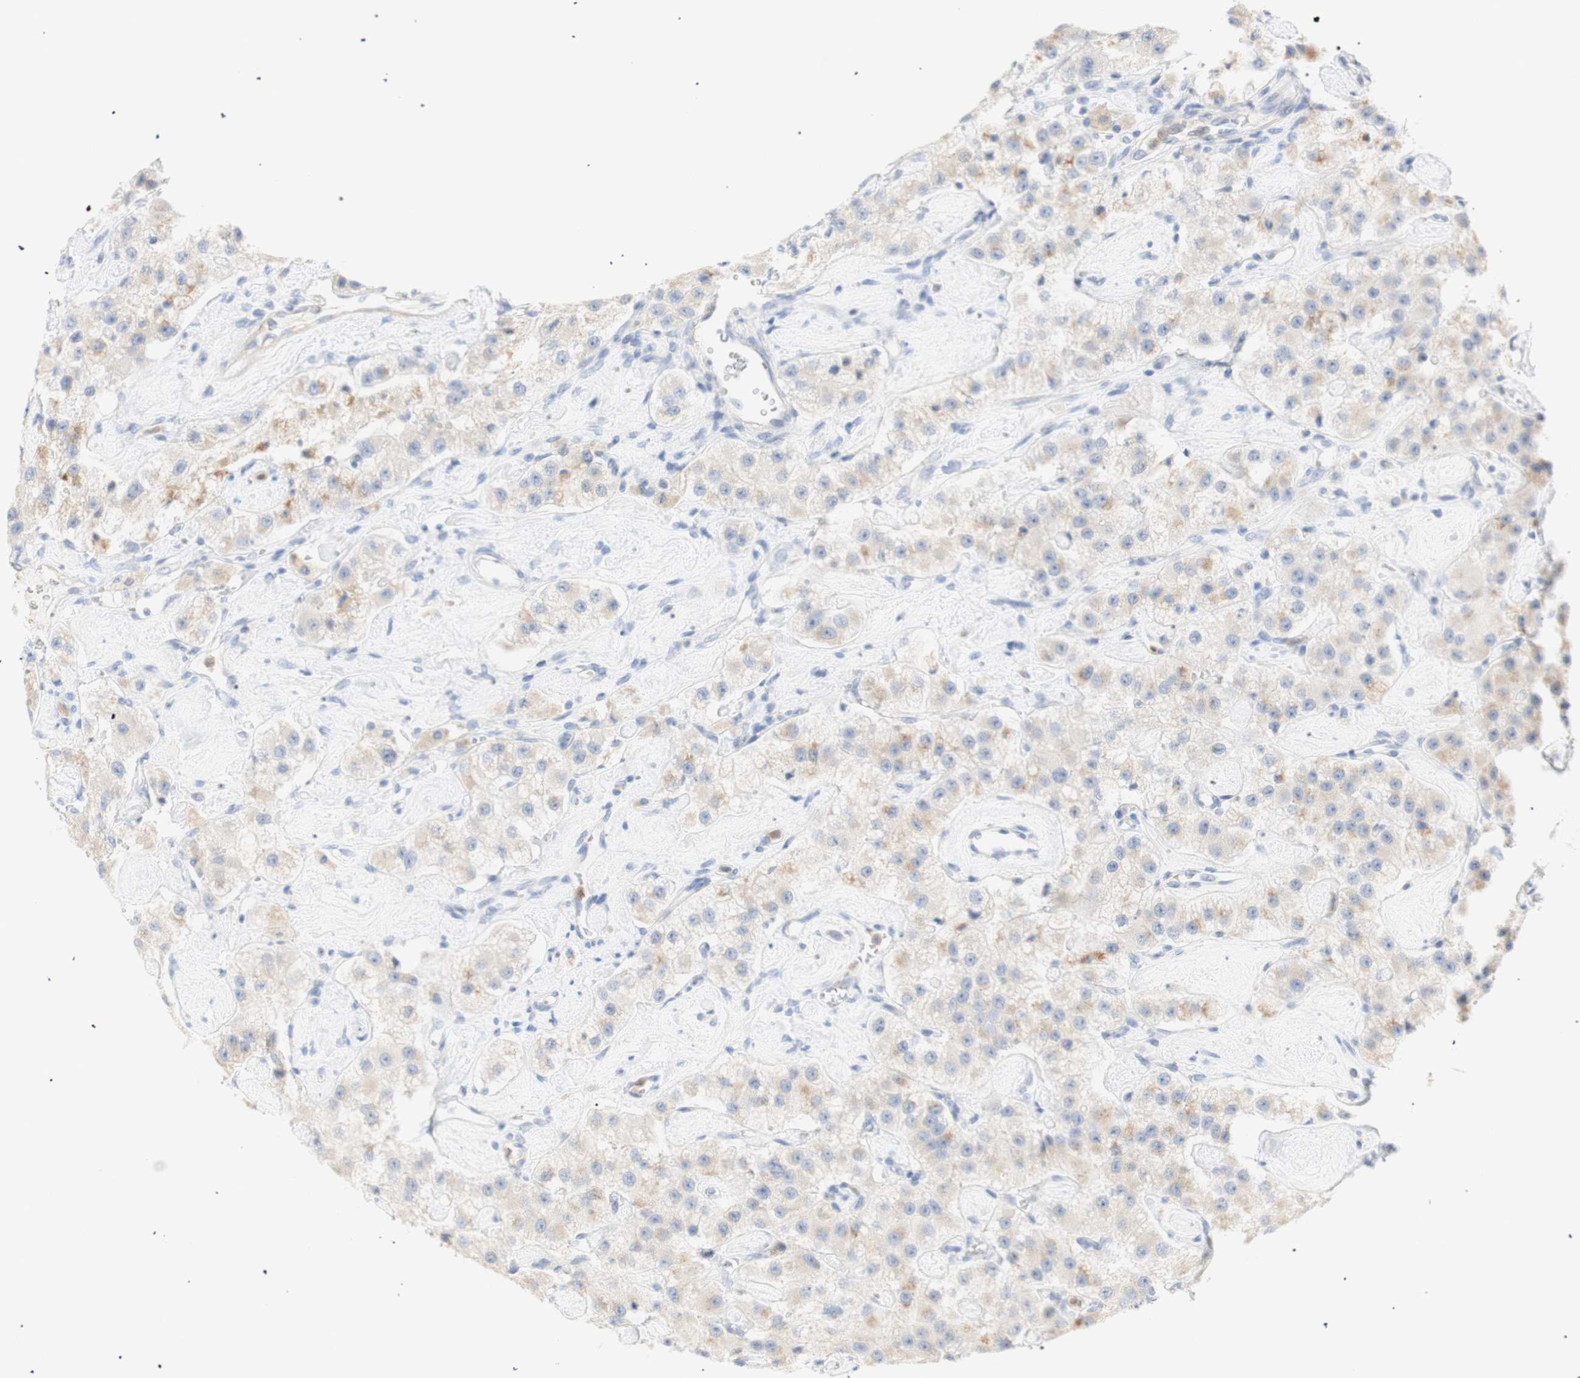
{"staining": {"intensity": "moderate", "quantity": "25%-75%", "location": "cytoplasmic/membranous"}, "tissue": "carcinoid", "cell_type": "Tumor cells", "image_type": "cancer", "snomed": [{"axis": "morphology", "description": "Carcinoid, malignant, NOS"}, {"axis": "topography", "description": "Pancreas"}], "caption": "About 25%-75% of tumor cells in carcinoid show moderate cytoplasmic/membranous protein expression as visualized by brown immunohistochemical staining.", "gene": "B4GALNT3", "patient": {"sex": "male", "age": 41}}